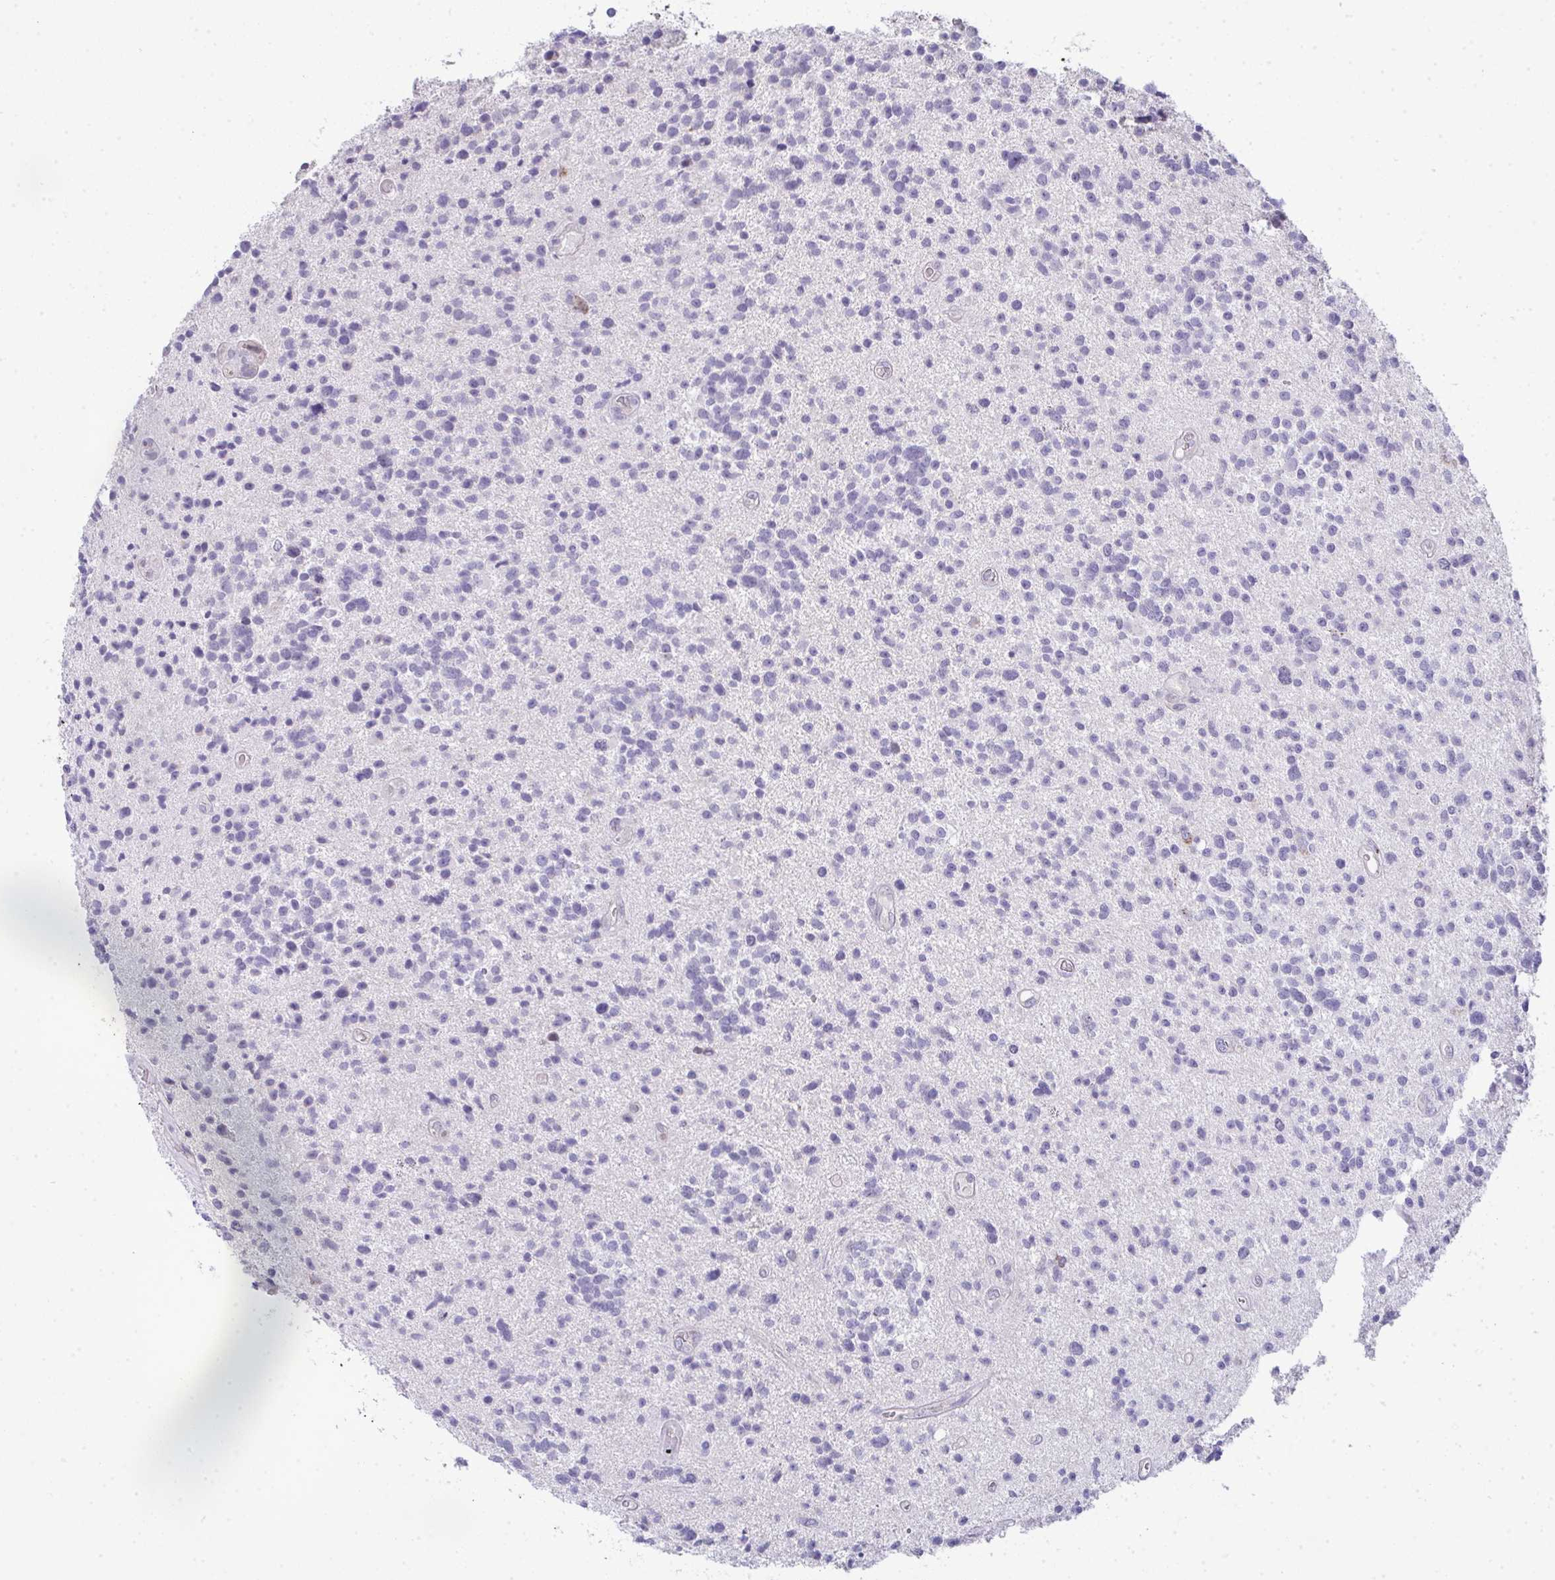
{"staining": {"intensity": "negative", "quantity": "none", "location": "none"}, "tissue": "glioma", "cell_type": "Tumor cells", "image_type": "cancer", "snomed": [{"axis": "morphology", "description": "Glioma, malignant, High grade"}, {"axis": "topography", "description": "Brain"}], "caption": "Malignant high-grade glioma was stained to show a protein in brown. There is no significant staining in tumor cells.", "gene": "GALNT16", "patient": {"sex": "male", "age": 29}}